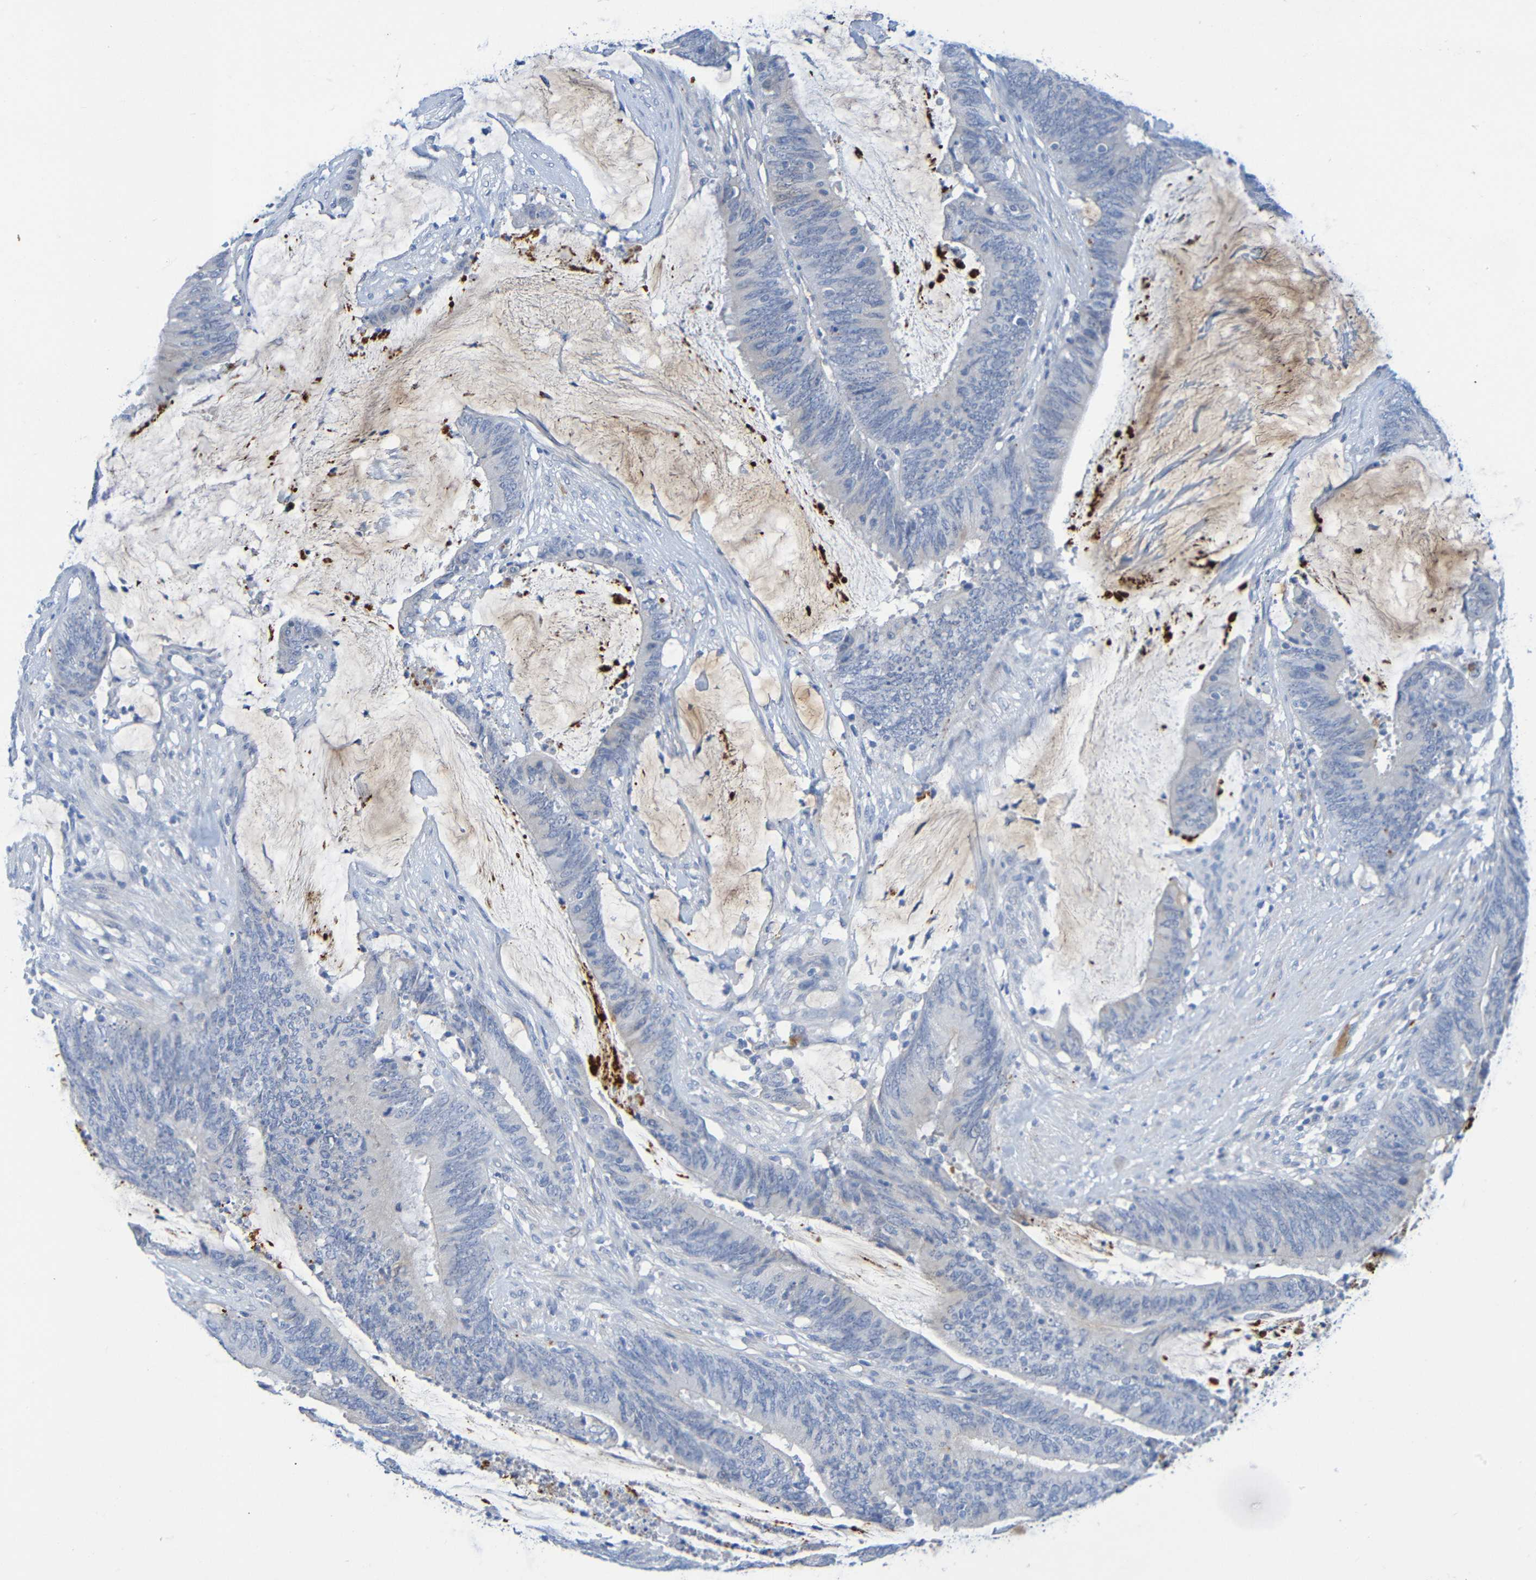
{"staining": {"intensity": "negative", "quantity": "none", "location": "none"}, "tissue": "colorectal cancer", "cell_type": "Tumor cells", "image_type": "cancer", "snomed": [{"axis": "morphology", "description": "Adenocarcinoma, NOS"}, {"axis": "topography", "description": "Rectum"}], "caption": "Immunohistochemistry (IHC) photomicrograph of human colorectal cancer stained for a protein (brown), which exhibits no staining in tumor cells. (DAB immunohistochemistry, high magnification).", "gene": "IL10", "patient": {"sex": "female", "age": 66}}